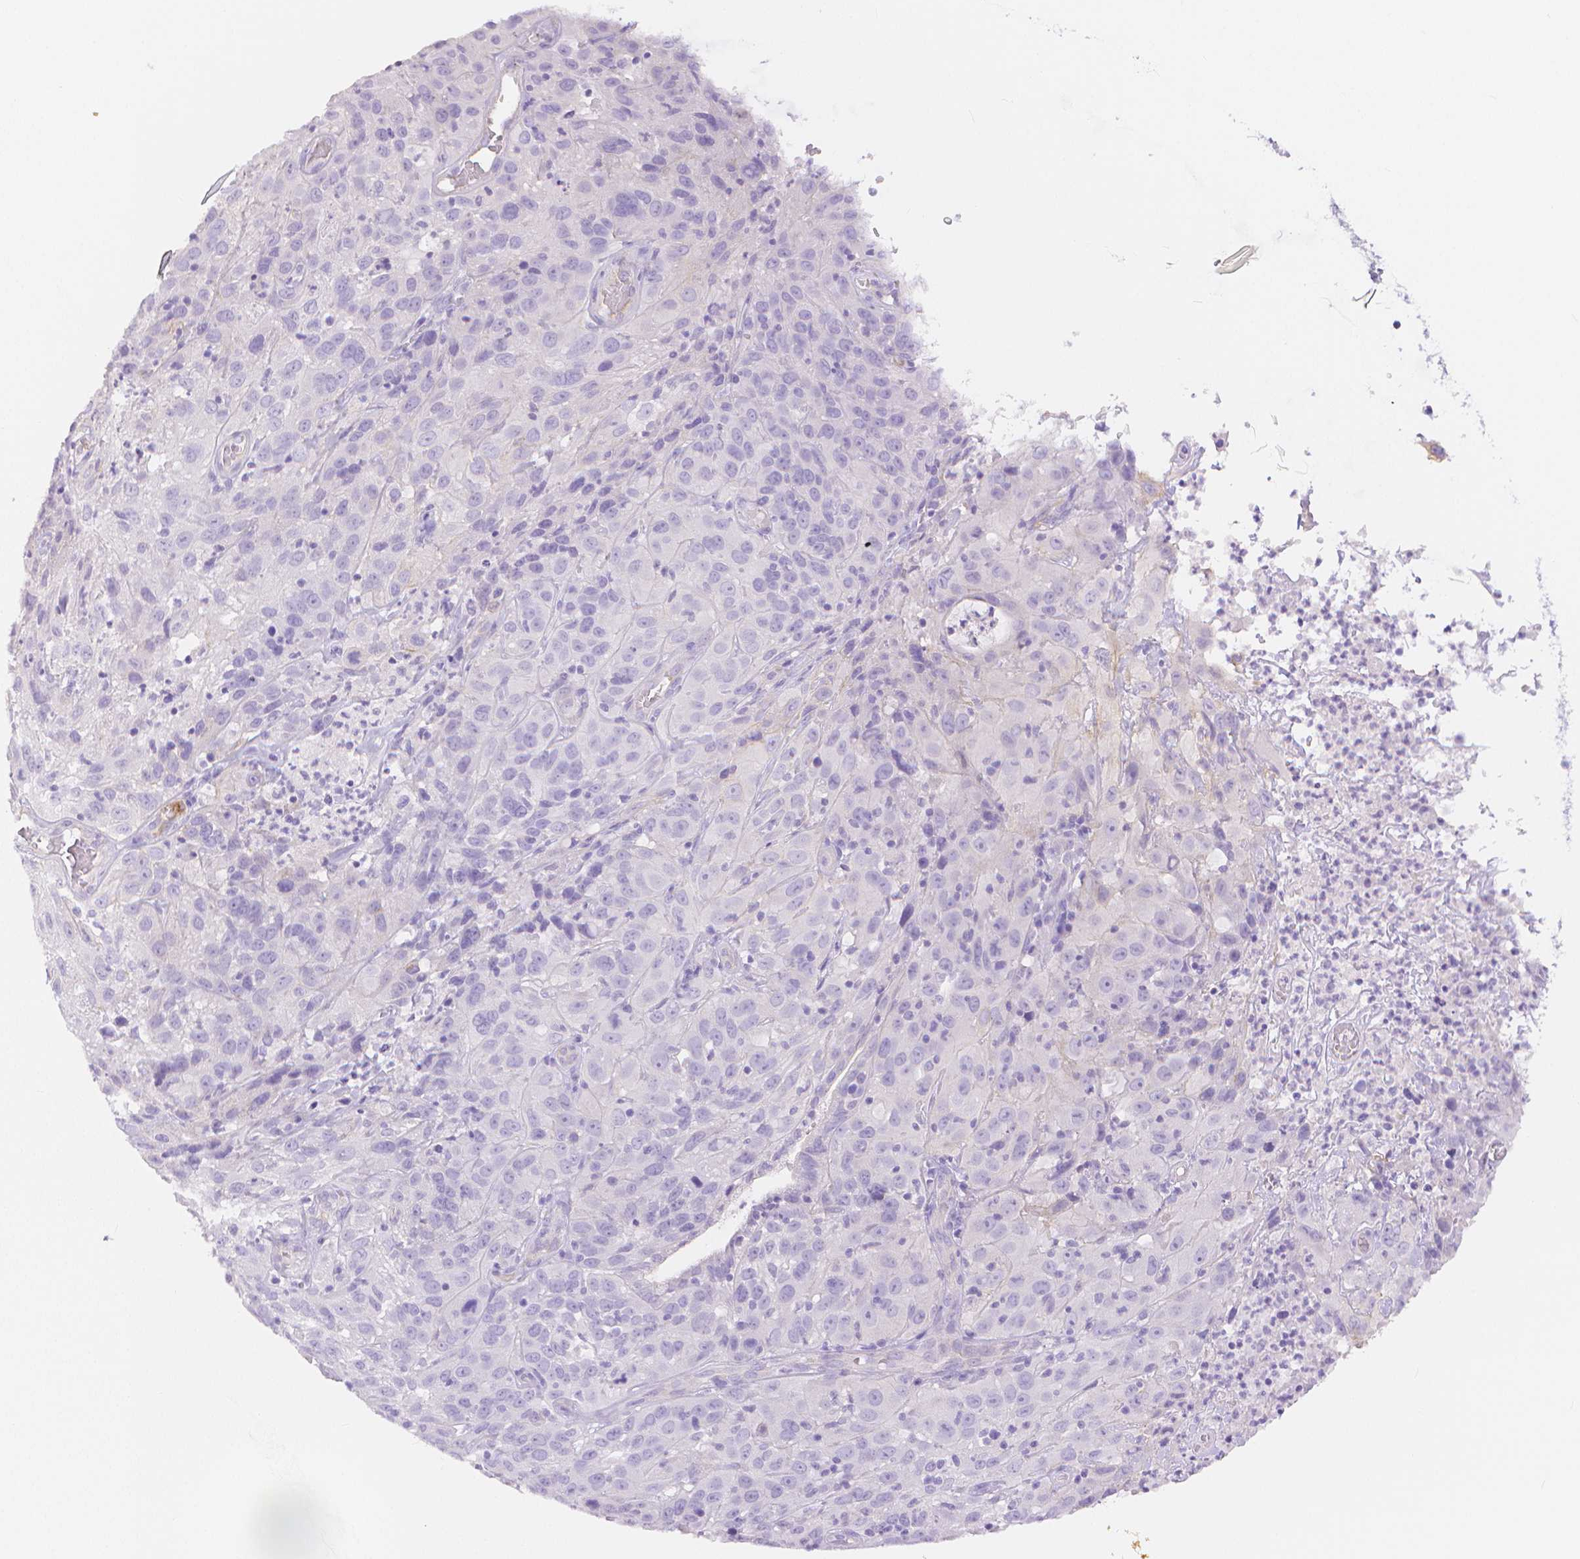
{"staining": {"intensity": "negative", "quantity": "none", "location": "none"}, "tissue": "cervical cancer", "cell_type": "Tumor cells", "image_type": "cancer", "snomed": [{"axis": "morphology", "description": "Squamous cell carcinoma, NOS"}, {"axis": "topography", "description": "Cervix"}], "caption": "Squamous cell carcinoma (cervical) stained for a protein using immunohistochemistry (IHC) displays no staining tumor cells.", "gene": "SLC27A5", "patient": {"sex": "female", "age": 32}}